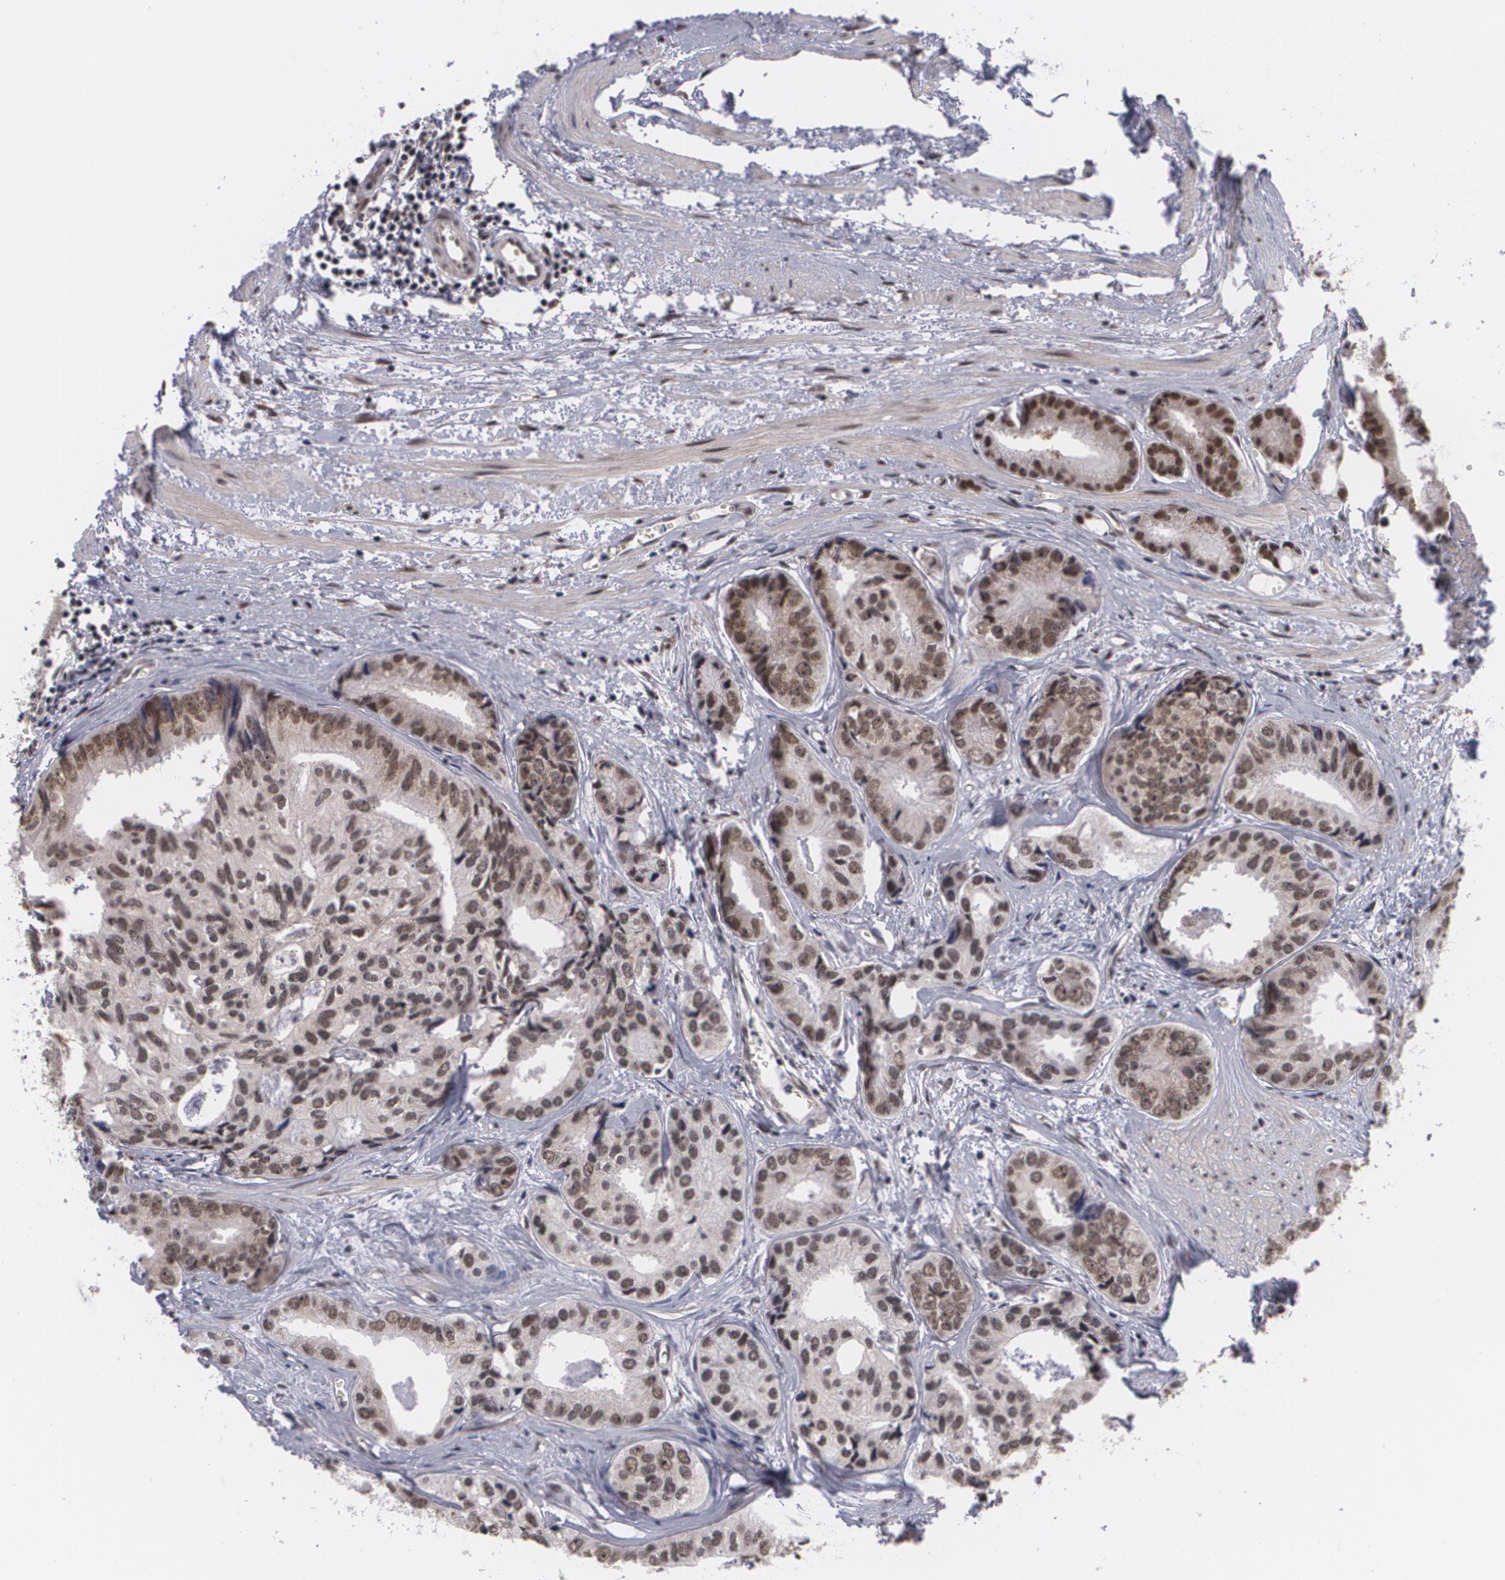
{"staining": {"intensity": "moderate", "quantity": ">75%", "location": "nuclear"}, "tissue": "prostate cancer", "cell_type": "Tumor cells", "image_type": "cancer", "snomed": [{"axis": "morphology", "description": "Adenocarcinoma, High grade"}, {"axis": "topography", "description": "Prostate"}], "caption": "High-power microscopy captured an immunohistochemistry photomicrograph of prostate high-grade adenocarcinoma, revealing moderate nuclear positivity in approximately >75% of tumor cells.", "gene": "ALX1", "patient": {"sex": "male", "age": 56}}